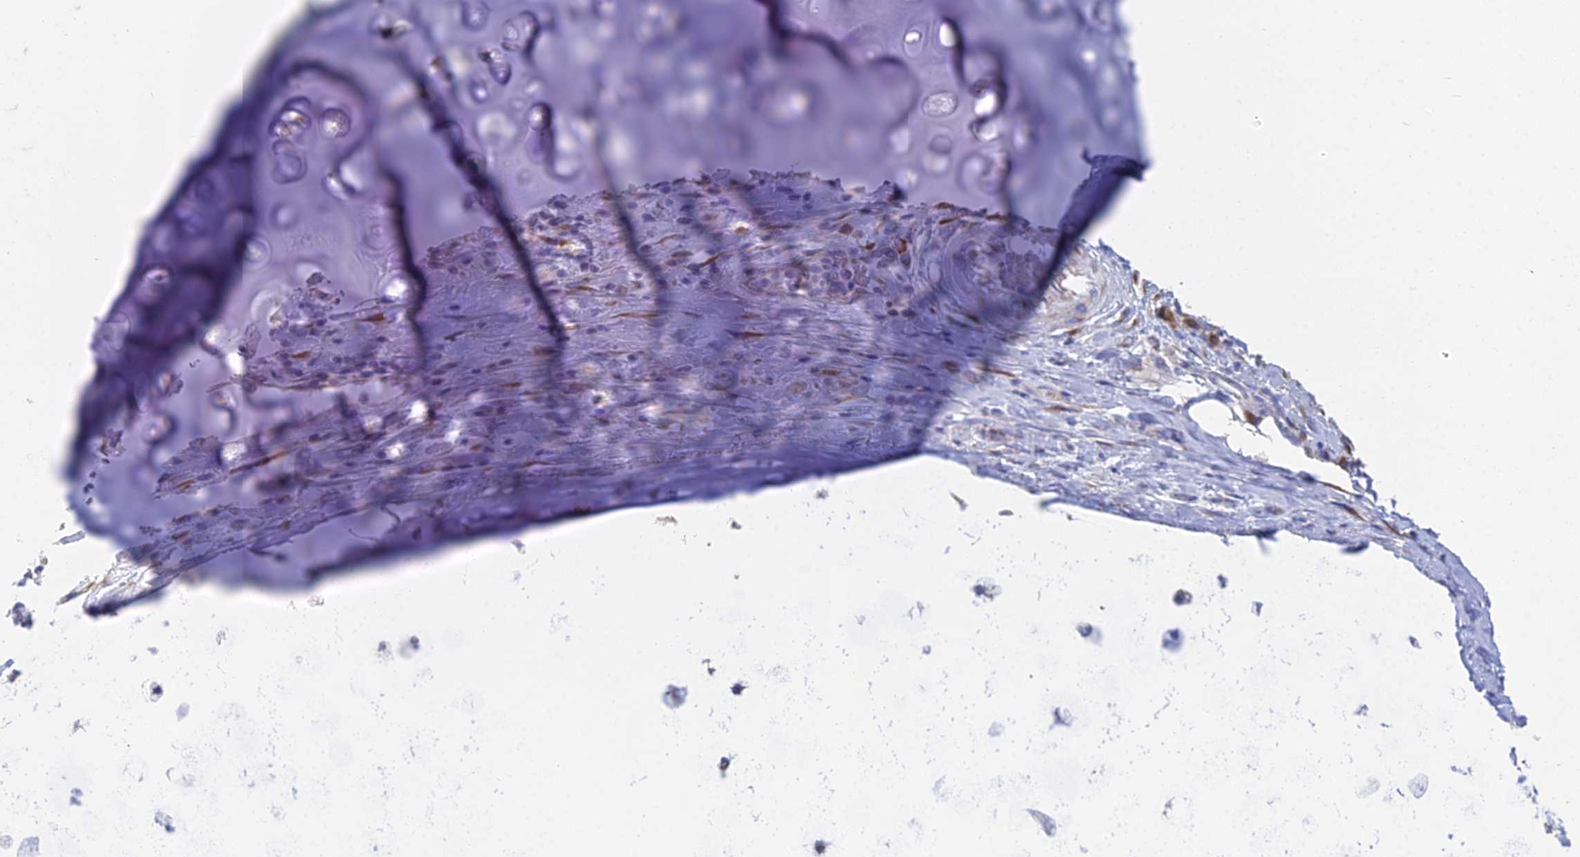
{"staining": {"intensity": "negative", "quantity": "none", "location": "none"}, "tissue": "adipose tissue", "cell_type": "Adipocytes", "image_type": "normal", "snomed": [{"axis": "morphology", "description": "Normal tissue, NOS"}, {"axis": "morphology", "description": "Squamous cell carcinoma, NOS"}, {"axis": "topography", "description": "Bronchus"}, {"axis": "topography", "description": "Lung"}], "caption": "IHC of normal human adipose tissue shows no positivity in adipocytes.", "gene": "CRACR2B", "patient": {"sex": "male", "age": 64}}